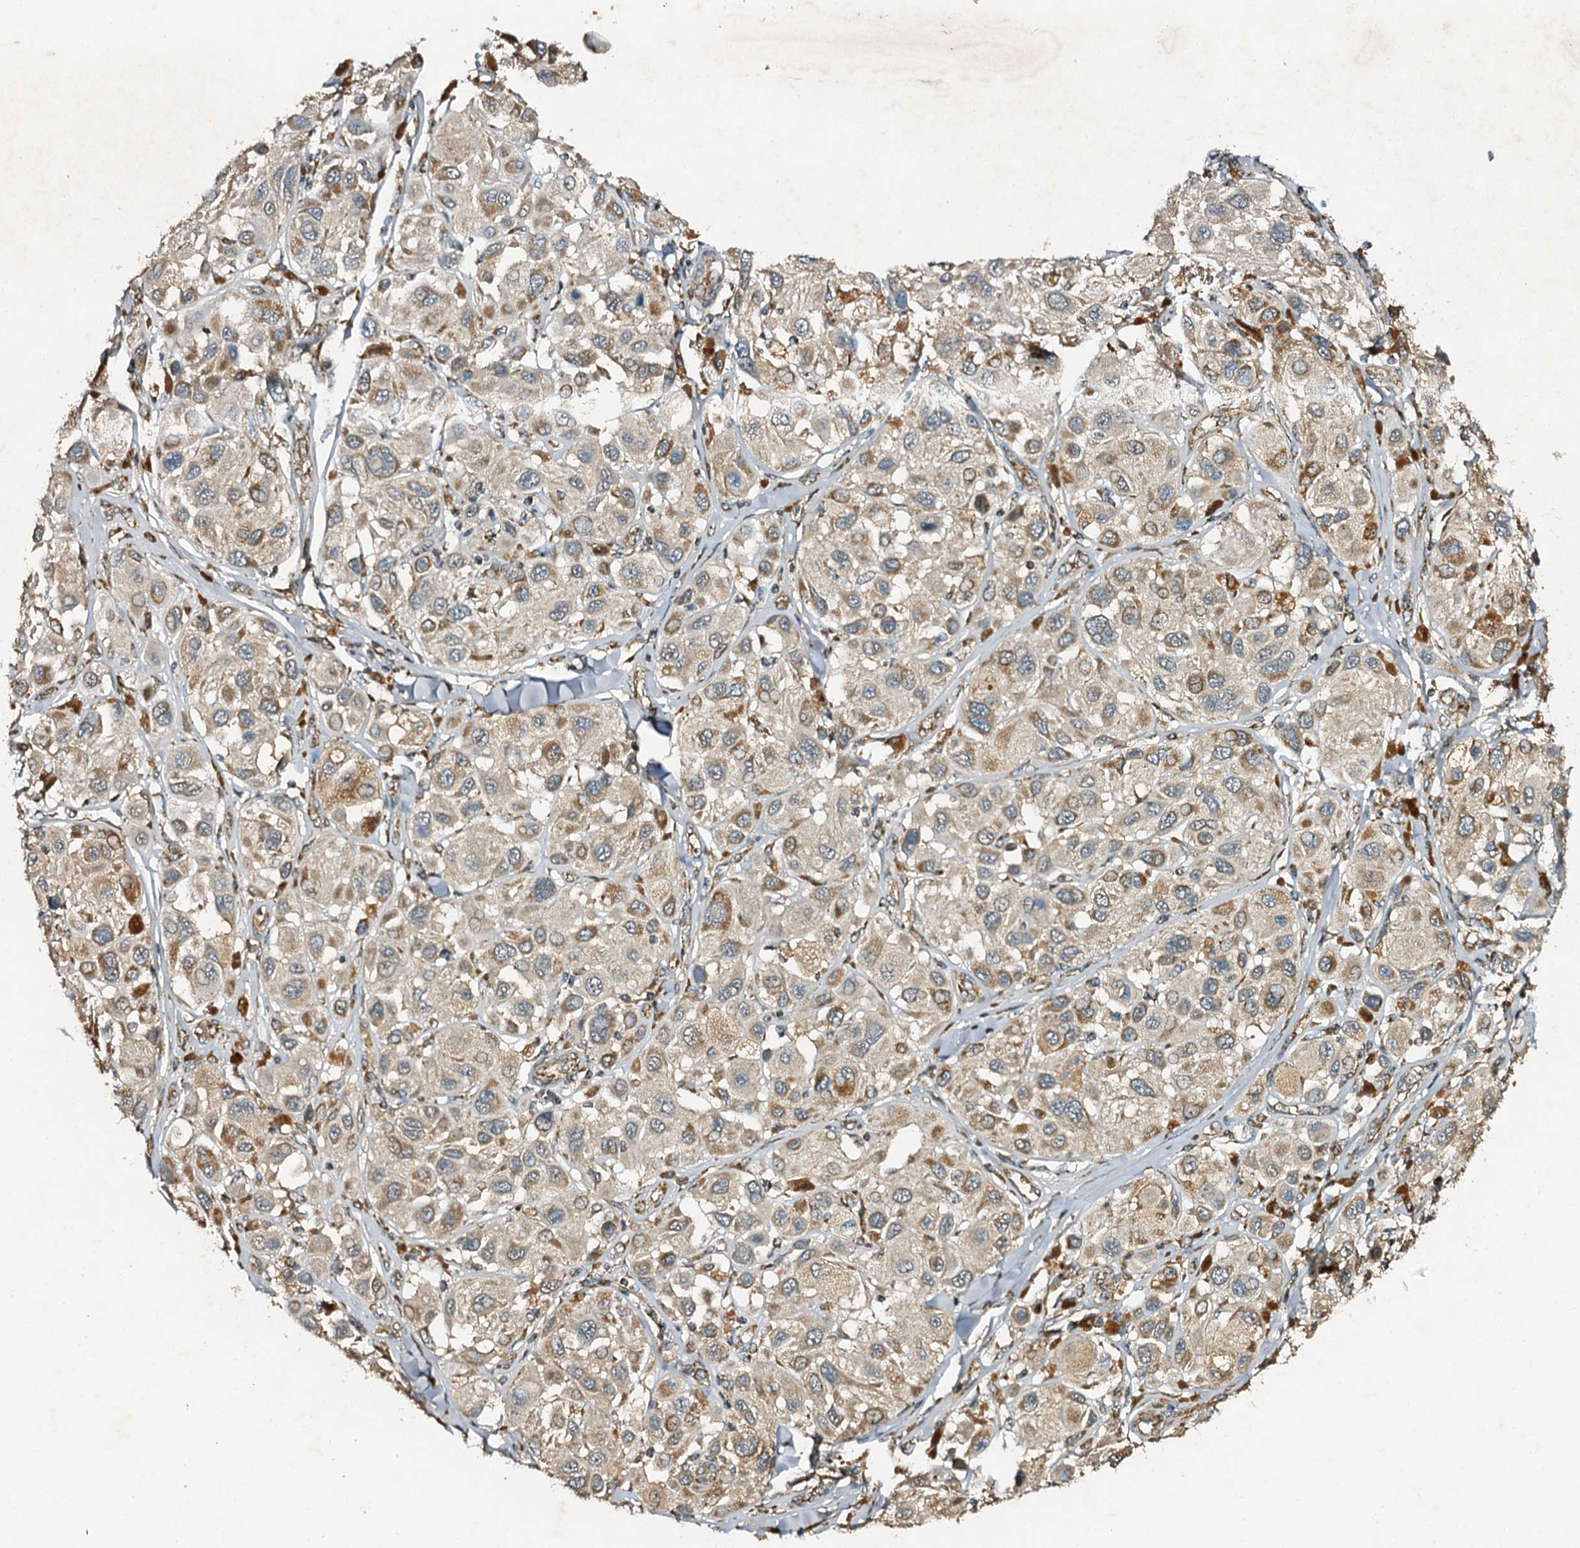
{"staining": {"intensity": "moderate", "quantity": "25%-75%", "location": "cytoplasmic/membranous"}, "tissue": "melanoma", "cell_type": "Tumor cells", "image_type": "cancer", "snomed": [{"axis": "morphology", "description": "Malignant melanoma, Metastatic site"}, {"axis": "topography", "description": "Skin"}], "caption": "Immunohistochemistry (DAB) staining of human malignant melanoma (metastatic site) shows moderate cytoplasmic/membranous protein expression in about 25%-75% of tumor cells.", "gene": "NDUFA13", "patient": {"sex": "male", "age": 41}}